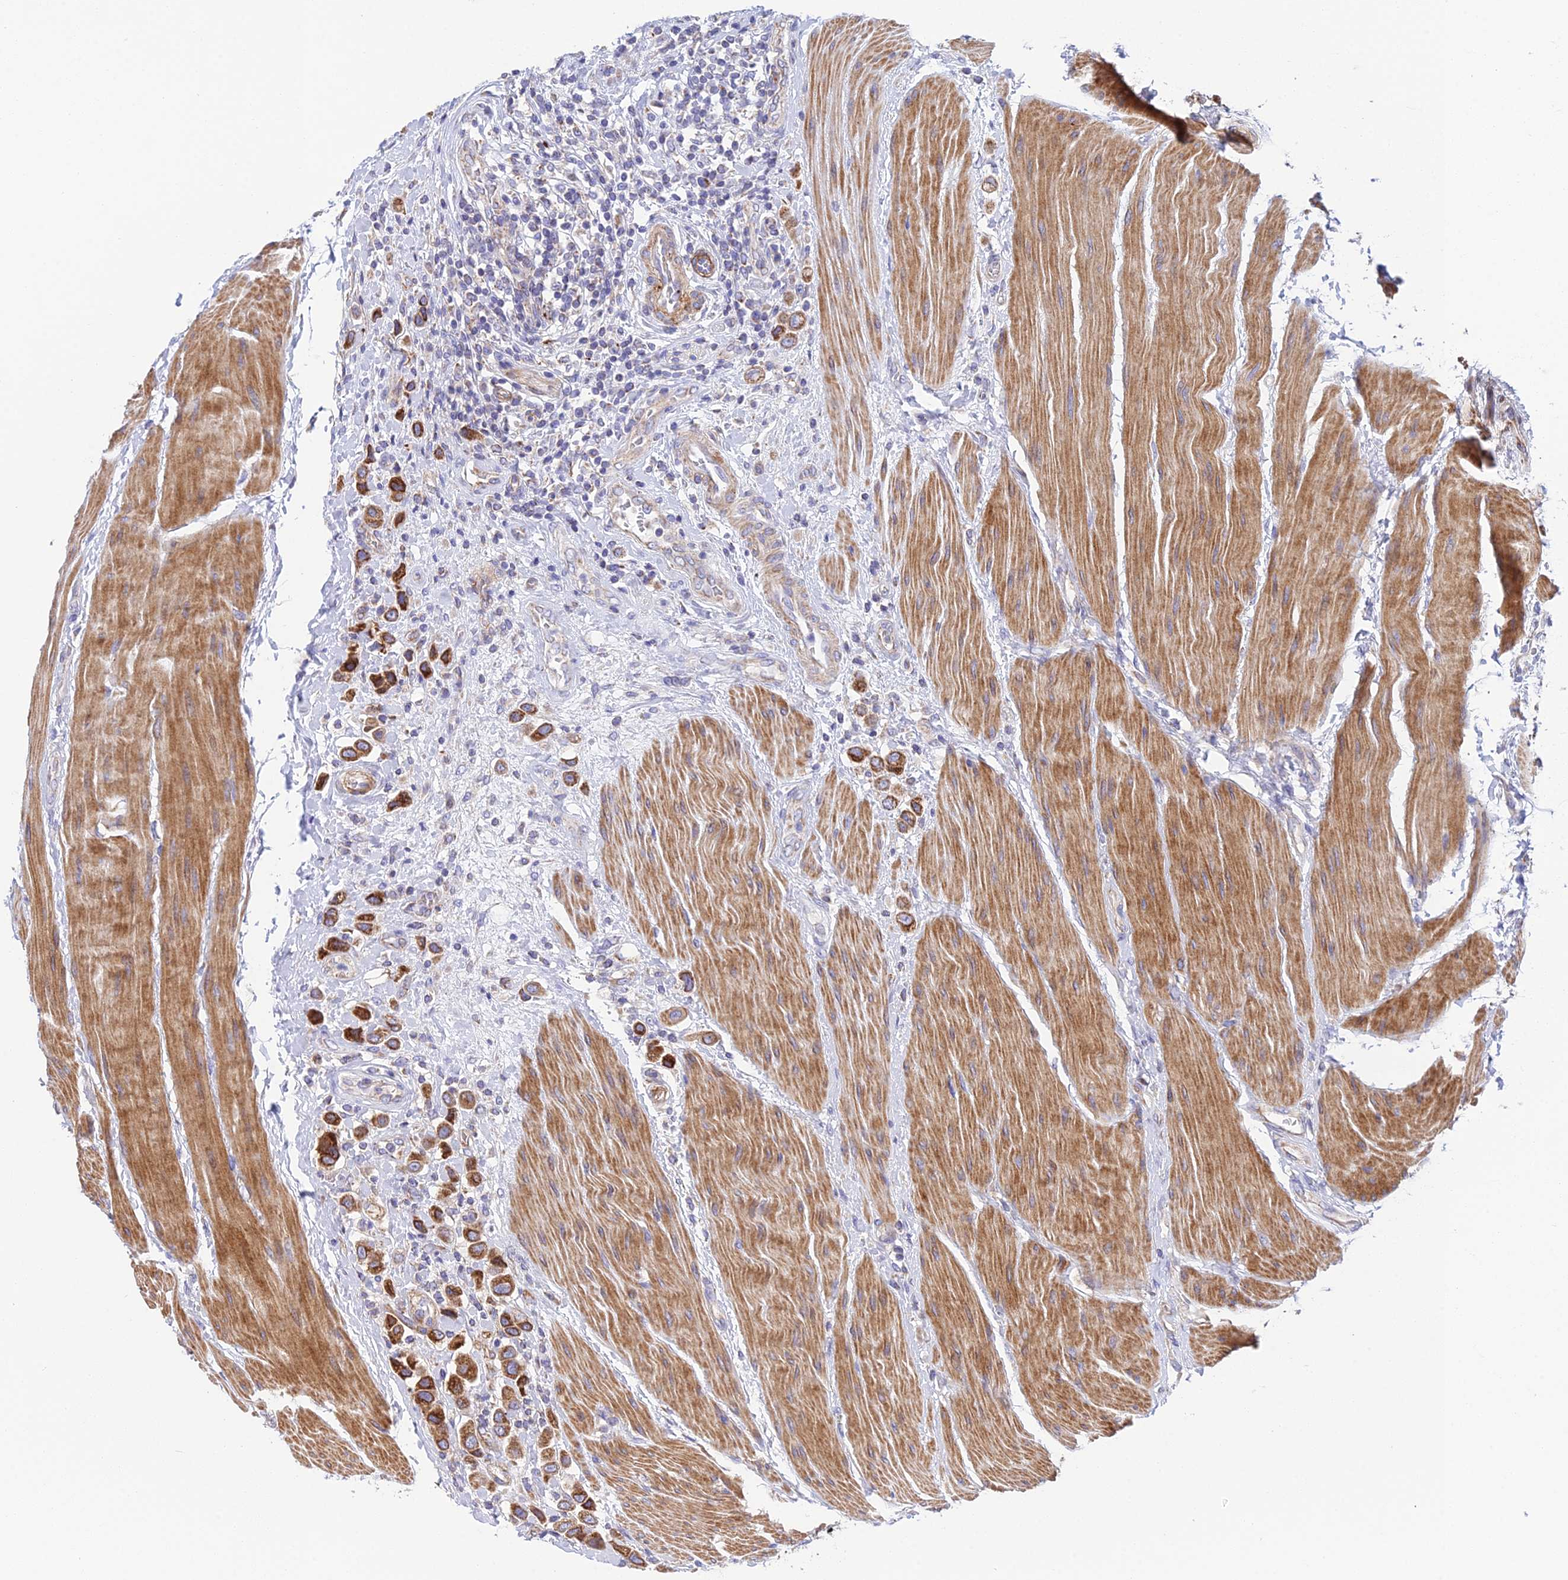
{"staining": {"intensity": "strong", "quantity": ">75%", "location": "cytoplasmic/membranous"}, "tissue": "urothelial cancer", "cell_type": "Tumor cells", "image_type": "cancer", "snomed": [{"axis": "morphology", "description": "Urothelial carcinoma, High grade"}, {"axis": "topography", "description": "Urinary bladder"}], "caption": "Urothelial carcinoma (high-grade) tissue exhibits strong cytoplasmic/membranous expression in about >75% of tumor cells, visualized by immunohistochemistry.", "gene": "CSPG4", "patient": {"sex": "male", "age": 50}}